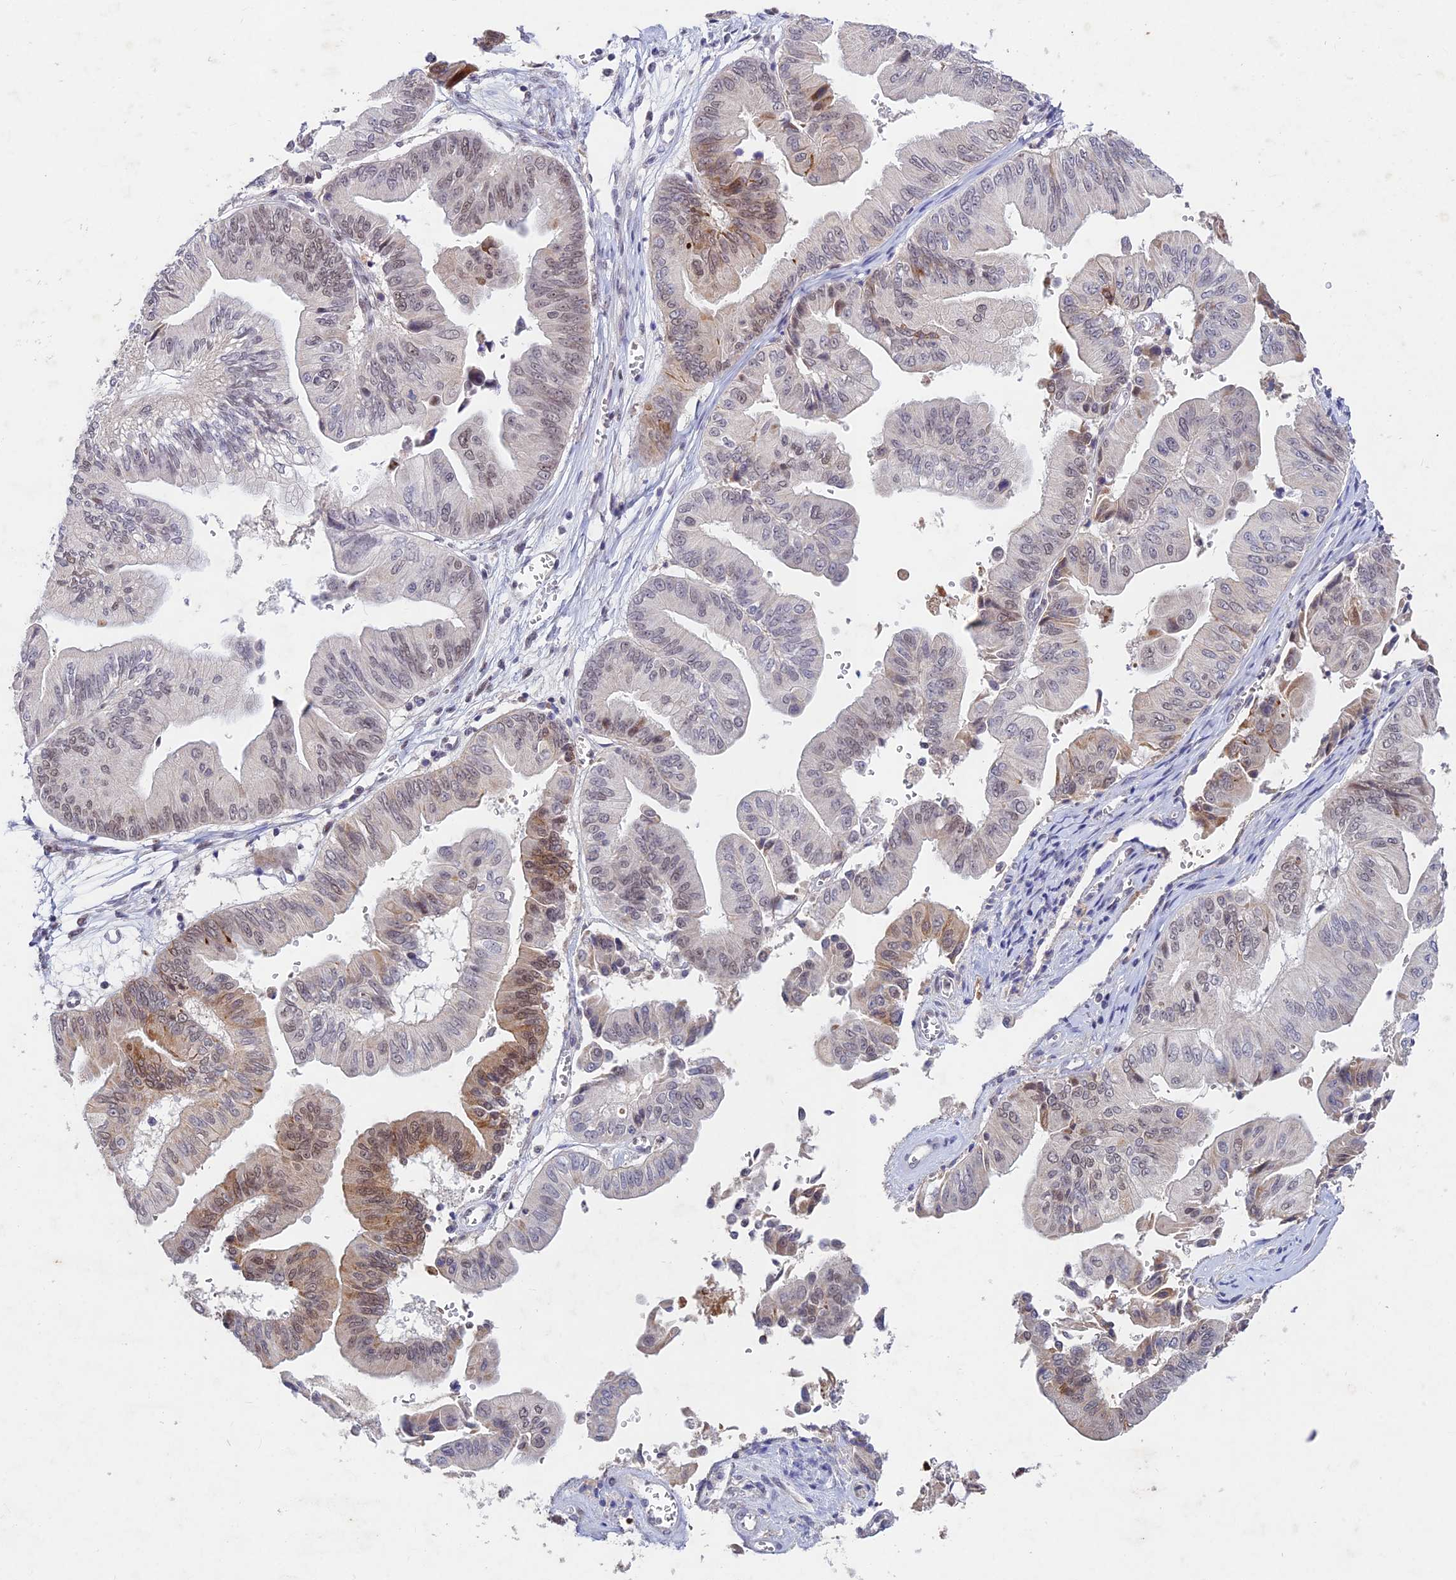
{"staining": {"intensity": "moderate", "quantity": "<25%", "location": "cytoplasmic/membranous,nuclear"}, "tissue": "ovarian cancer", "cell_type": "Tumor cells", "image_type": "cancer", "snomed": [{"axis": "morphology", "description": "Cystadenocarcinoma, mucinous, NOS"}, {"axis": "topography", "description": "Ovary"}], "caption": "Tumor cells reveal low levels of moderate cytoplasmic/membranous and nuclear expression in about <25% of cells in ovarian cancer (mucinous cystadenocarcinoma).", "gene": "RAVER1", "patient": {"sex": "female", "age": 61}}